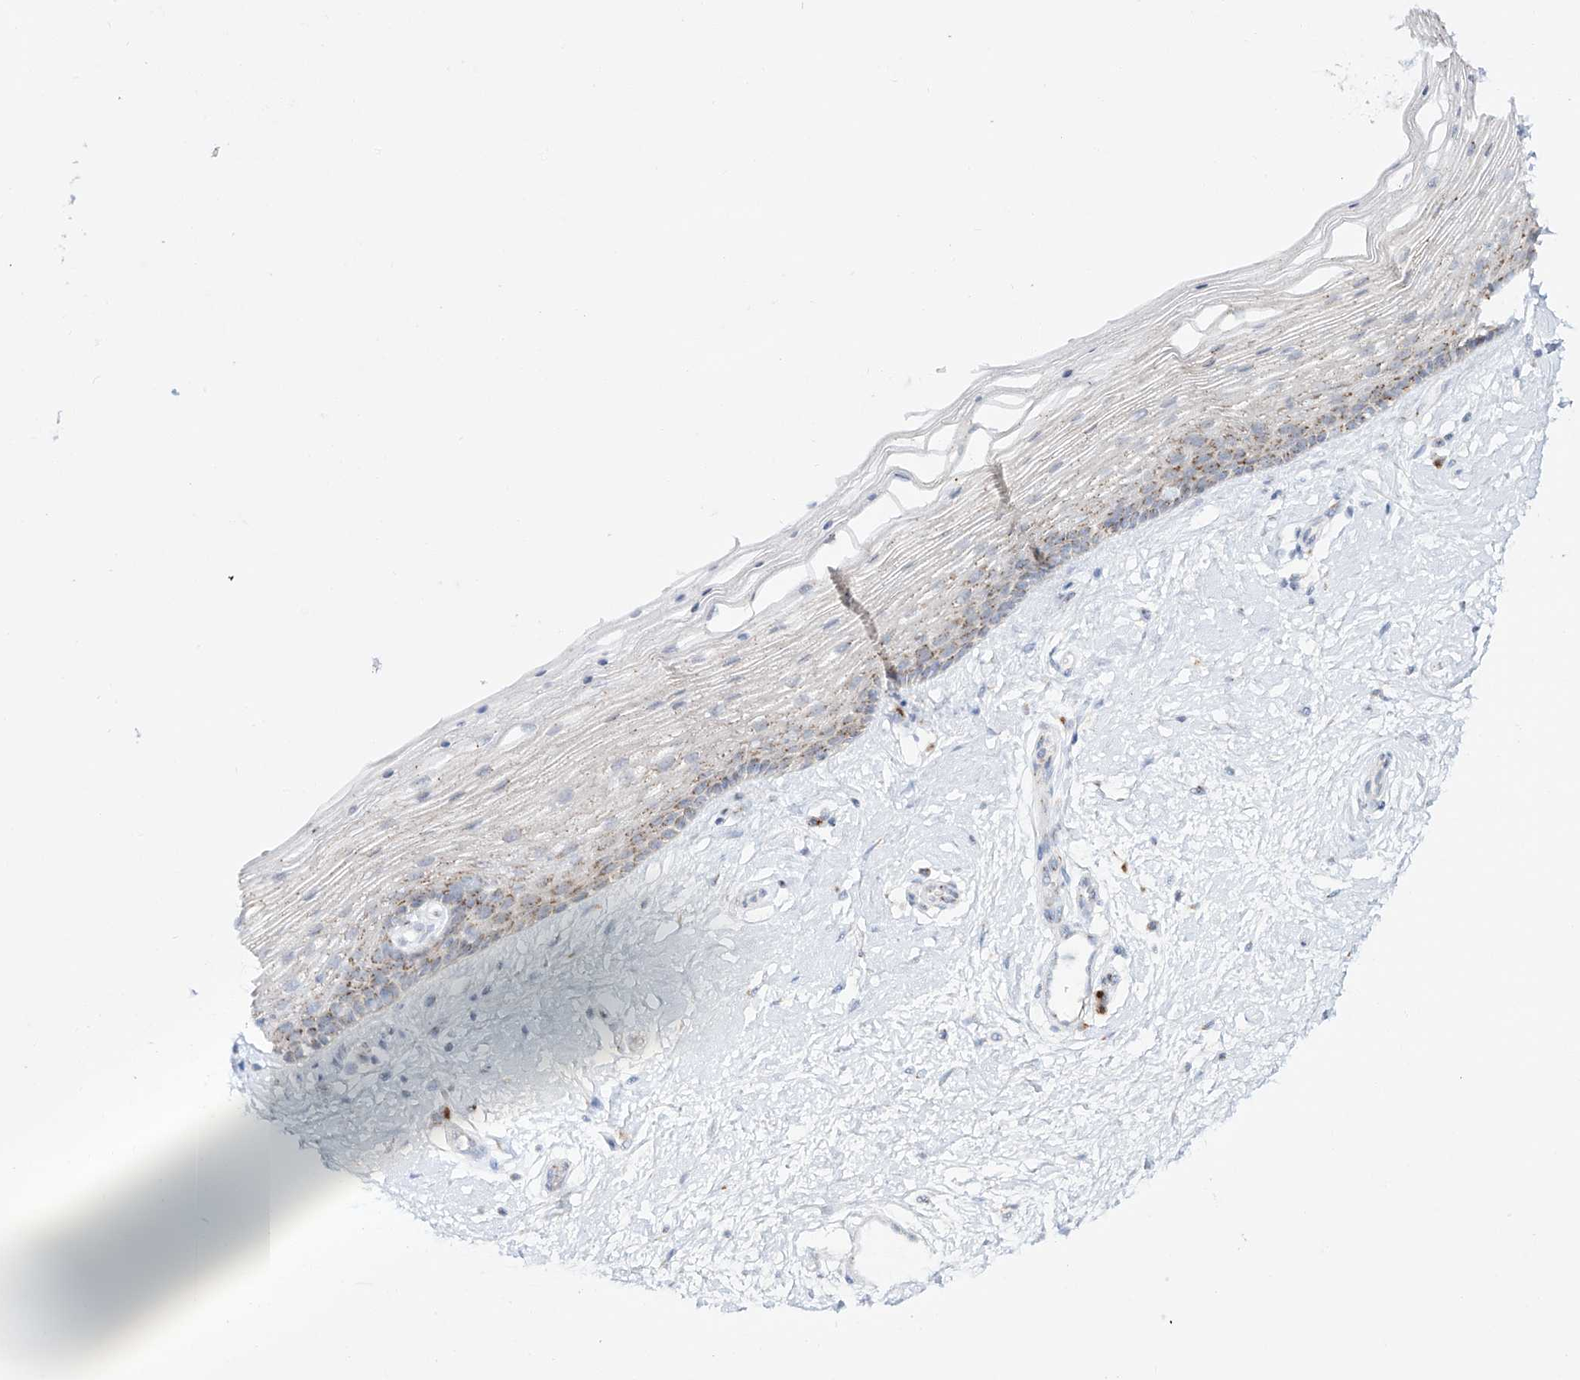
{"staining": {"intensity": "moderate", "quantity": ">75%", "location": "cytoplasmic/membranous"}, "tissue": "vagina", "cell_type": "Squamous epithelial cells", "image_type": "normal", "snomed": [{"axis": "morphology", "description": "Normal tissue, NOS"}, {"axis": "topography", "description": "Vagina"}], "caption": "High-power microscopy captured an immunohistochemistry photomicrograph of normal vagina, revealing moderate cytoplasmic/membranous positivity in approximately >75% of squamous epithelial cells. Nuclei are stained in blue.", "gene": "BSDC1", "patient": {"sex": "female", "age": 46}}